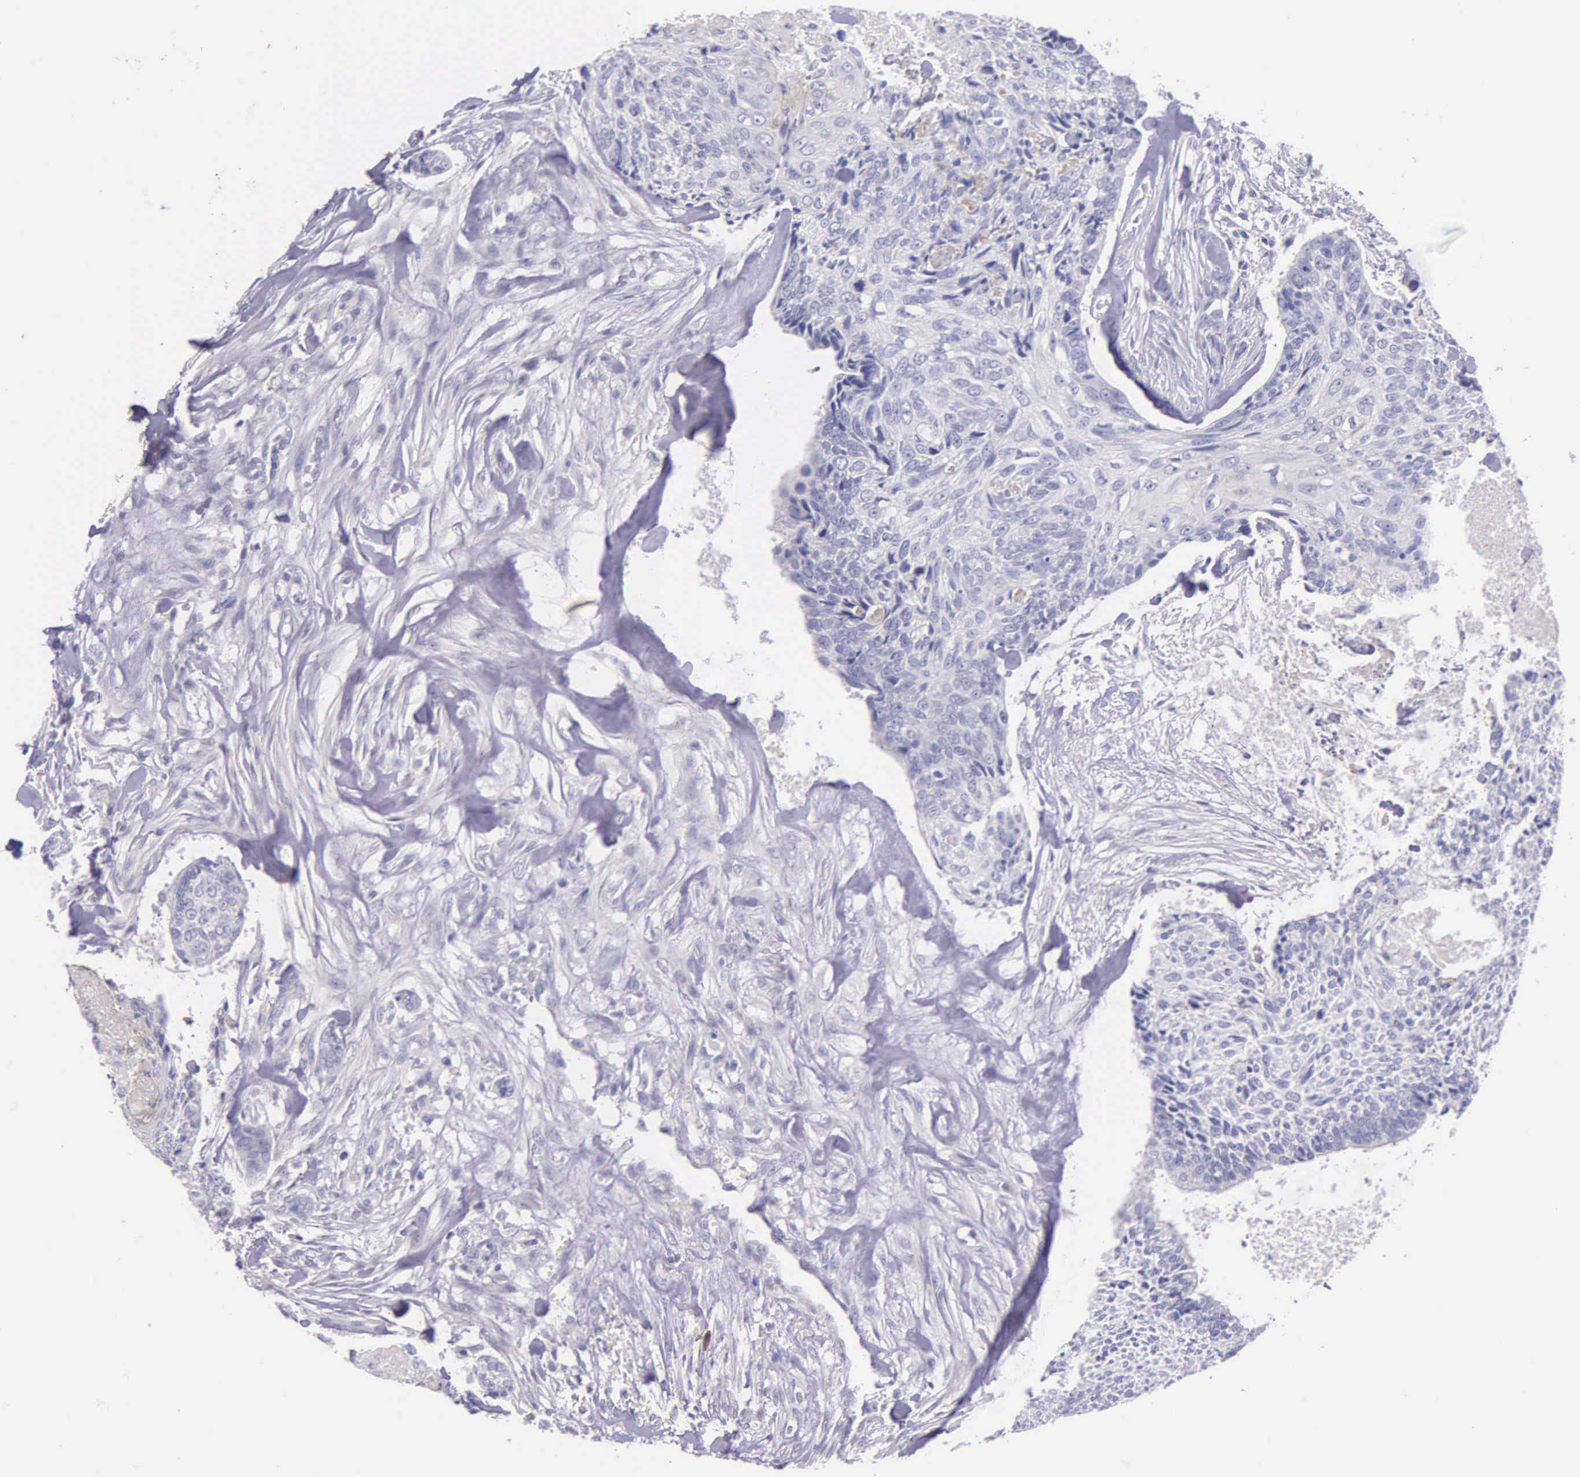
{"staining": {"intensity": "negative", "quantity": "none", "location": "none"}, "tissue": "head and neck cancer", "cell_type": "Tumor cells", "image_type": "cancer", "snomed": [{"axis": "morphology", "description": "Squamous cell carcinoma, NOS"}, {"axis": "topography", "description": "Salivary gland"}, {"axis": "topography", "description": "Head-Neck"}], "caption": "Tumor cells are negative for protein expression in human head and neck cancer.", "gene": "THSD7A", "patient": {"sex": "male", "age": 70}}